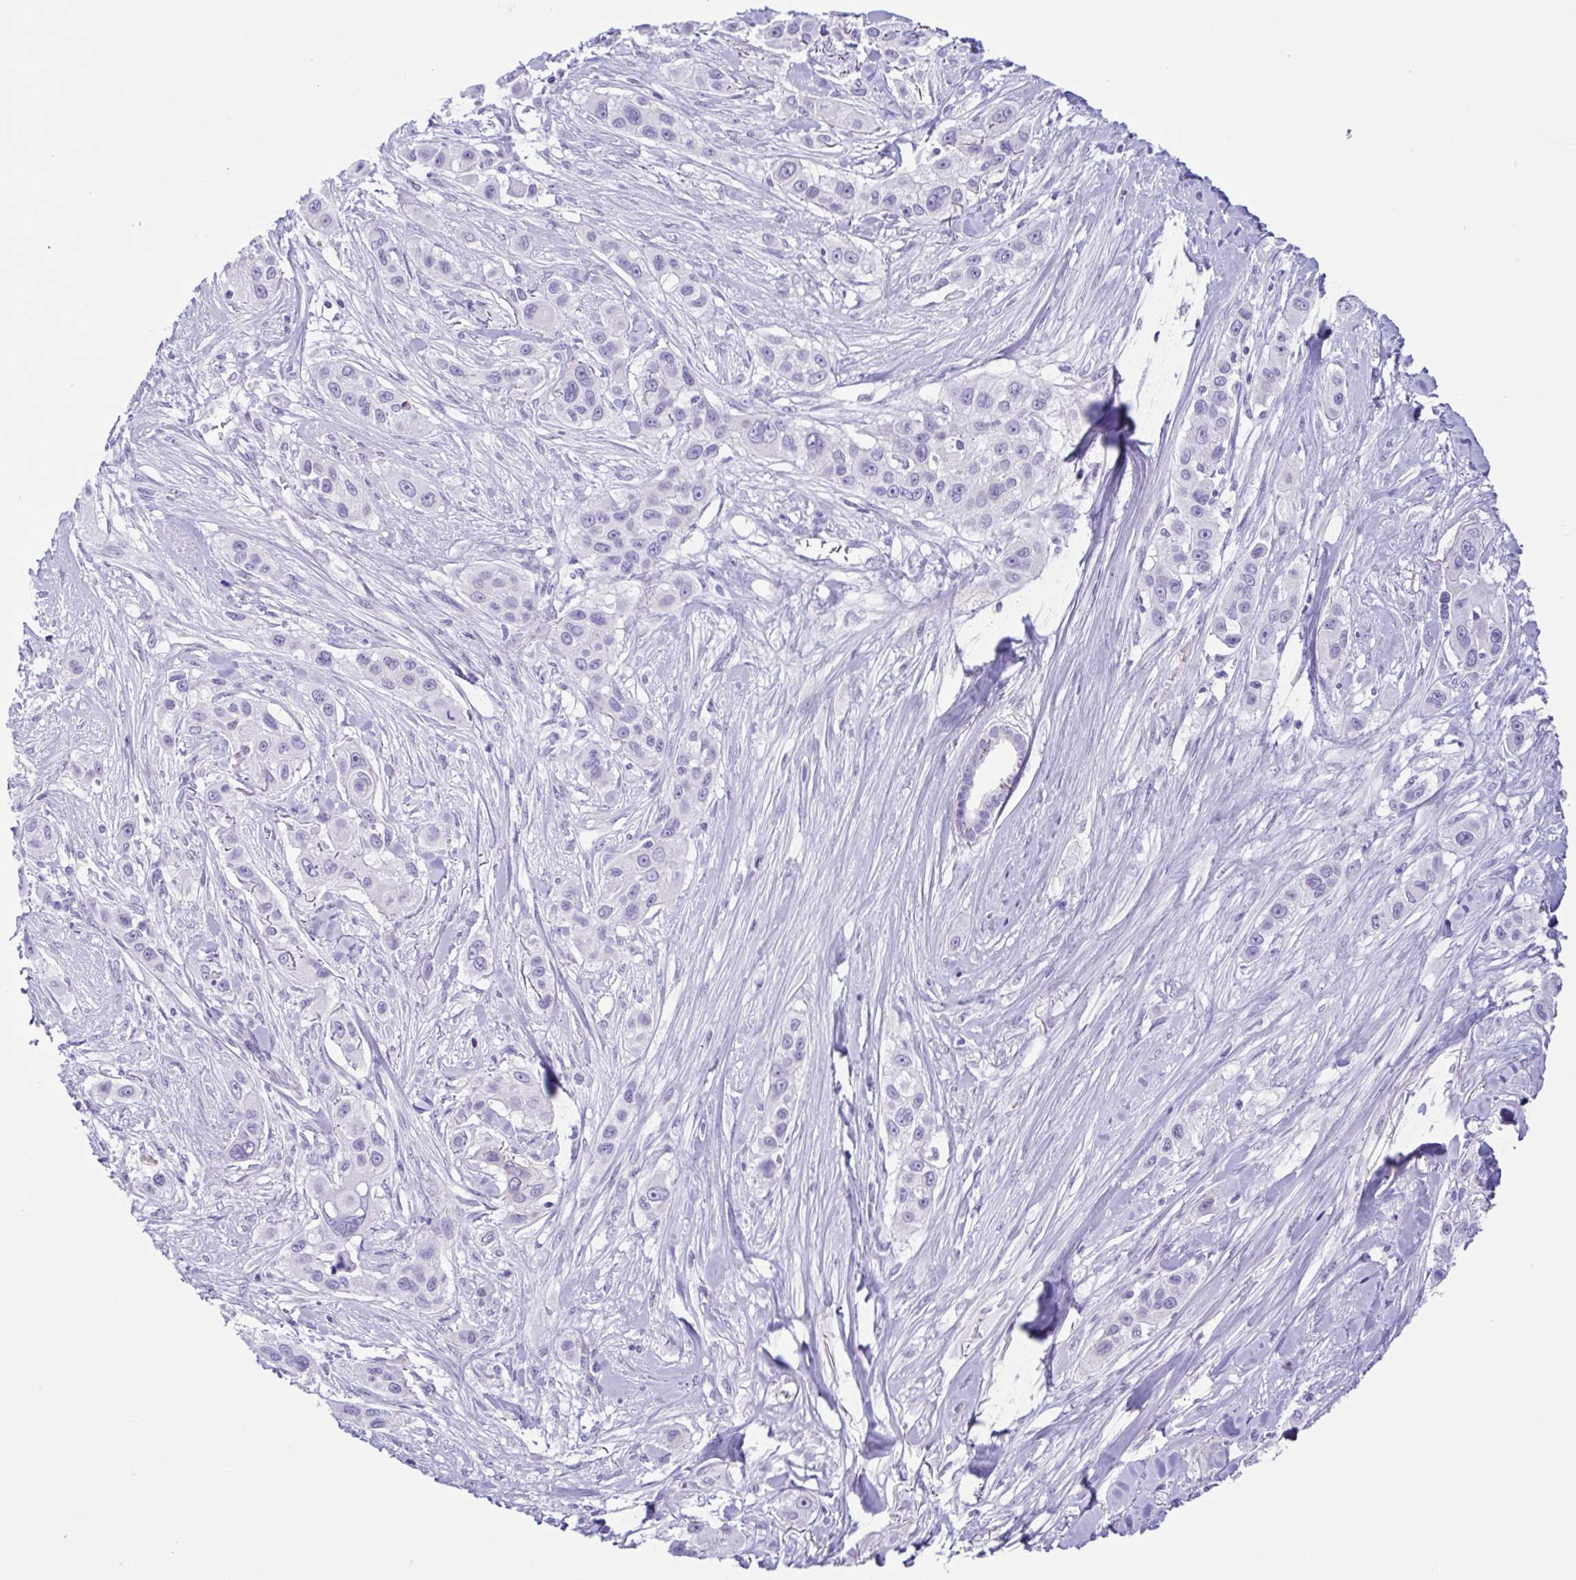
{"staining": {"intensity": "negative", "quantity": "none", "location": "none"}, "tissue": "skin cancer", "cell_type": "Tumor cells", "image_type": "cancer", "snomed": [{"axis": "morphology", "description": "Squamous cell carcinoma, NOS"}, {"axis": "topography", "description": "Skin"}], "caption": "Tumor cells are negative for brown protein staining in skin cancer (squamous cell carcinoma).", "gene": "RRM2", "patient": {"sex": "male", "age": 63}}